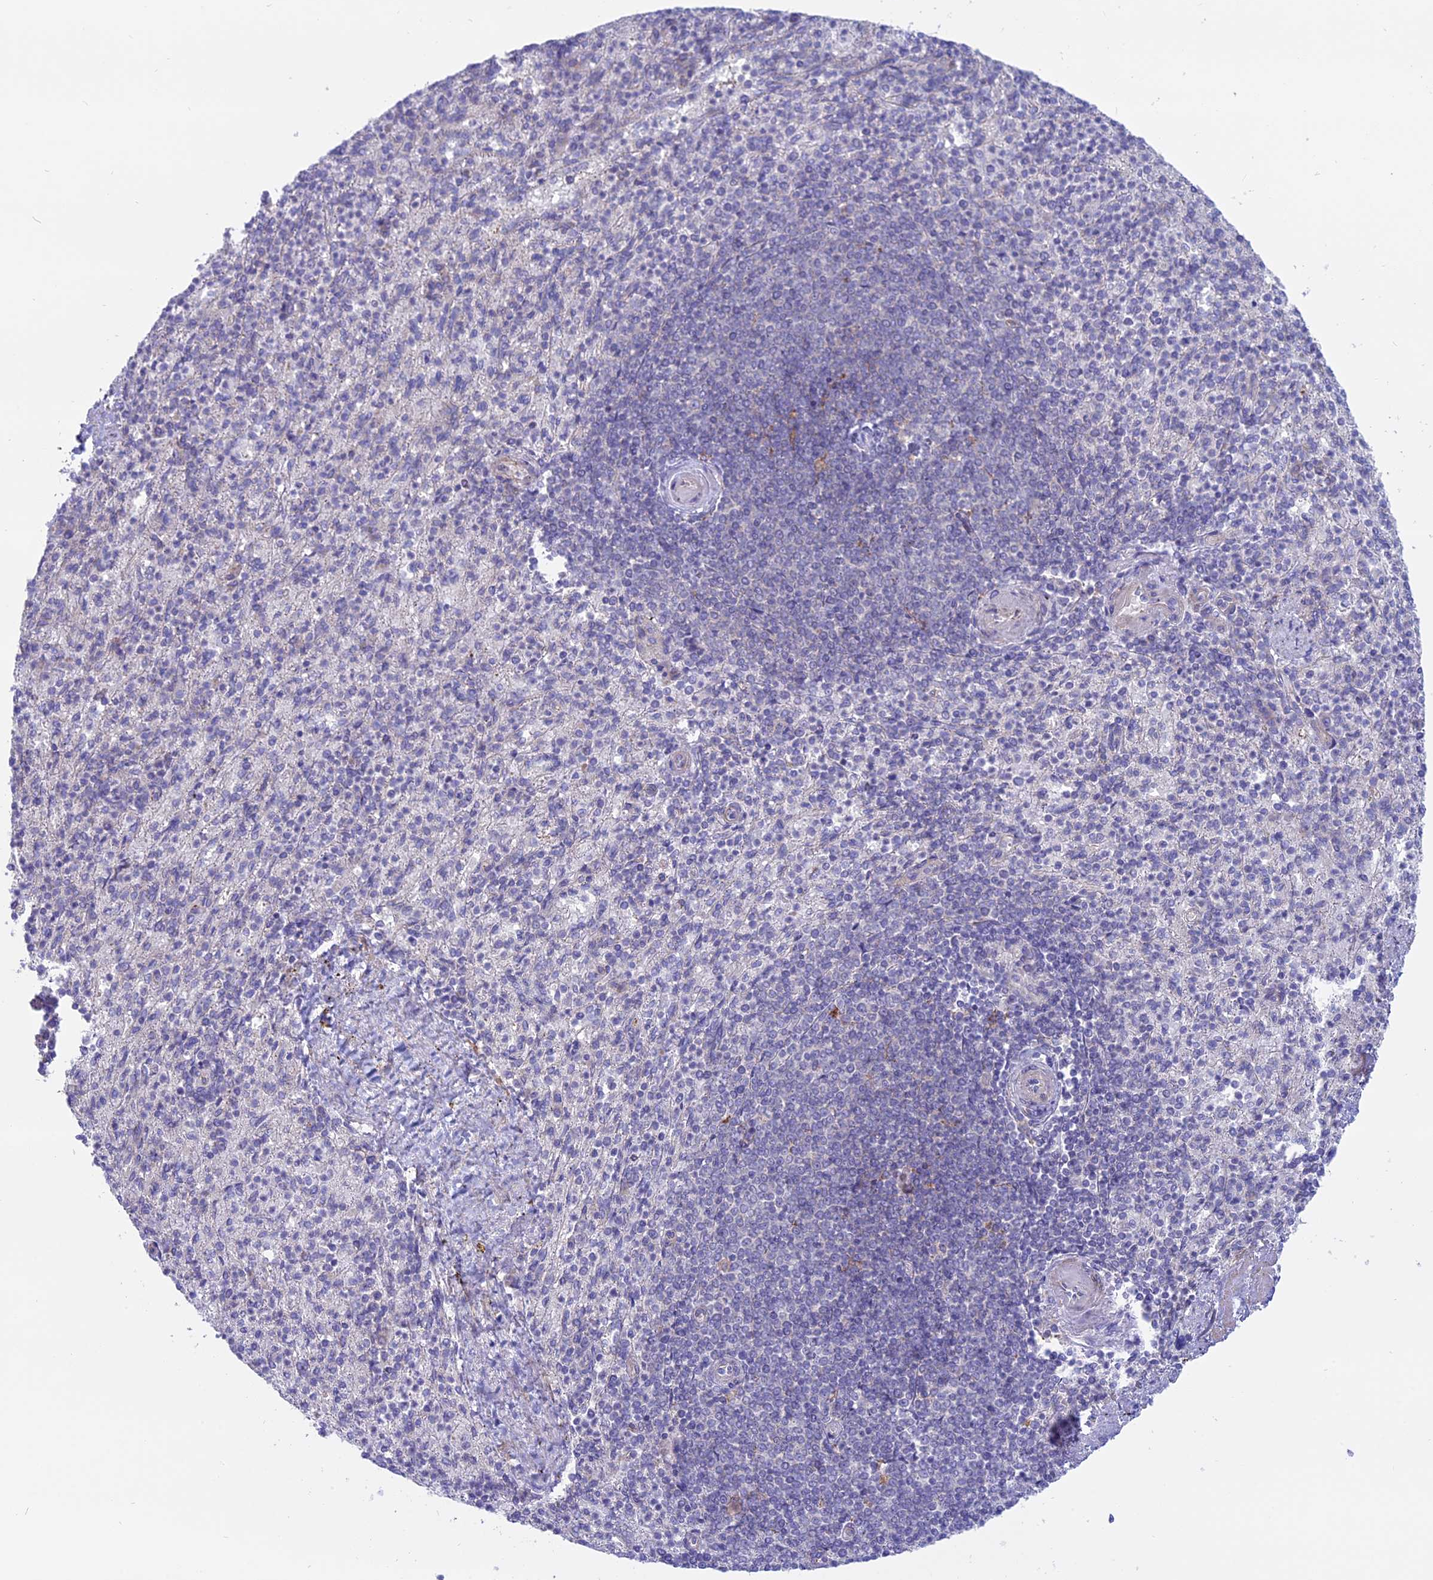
{"staining": {"intensity": "negative", "quantity": "none", "location": "none"}, "tissue": "spleen", "cell_type": "Cells in red pulp", "image_type": "normal", "snomed": [{"axis": "morphology", "description": "Normal tissue, NOS"}, {"axis": "topography", "description": "Spleen"}], "caption": "The IHC micrograph has no significant positivity in cells in red pulp of spleen.", "gene": "MYO5B", "patient": {"sex": "female", "age": 74}}